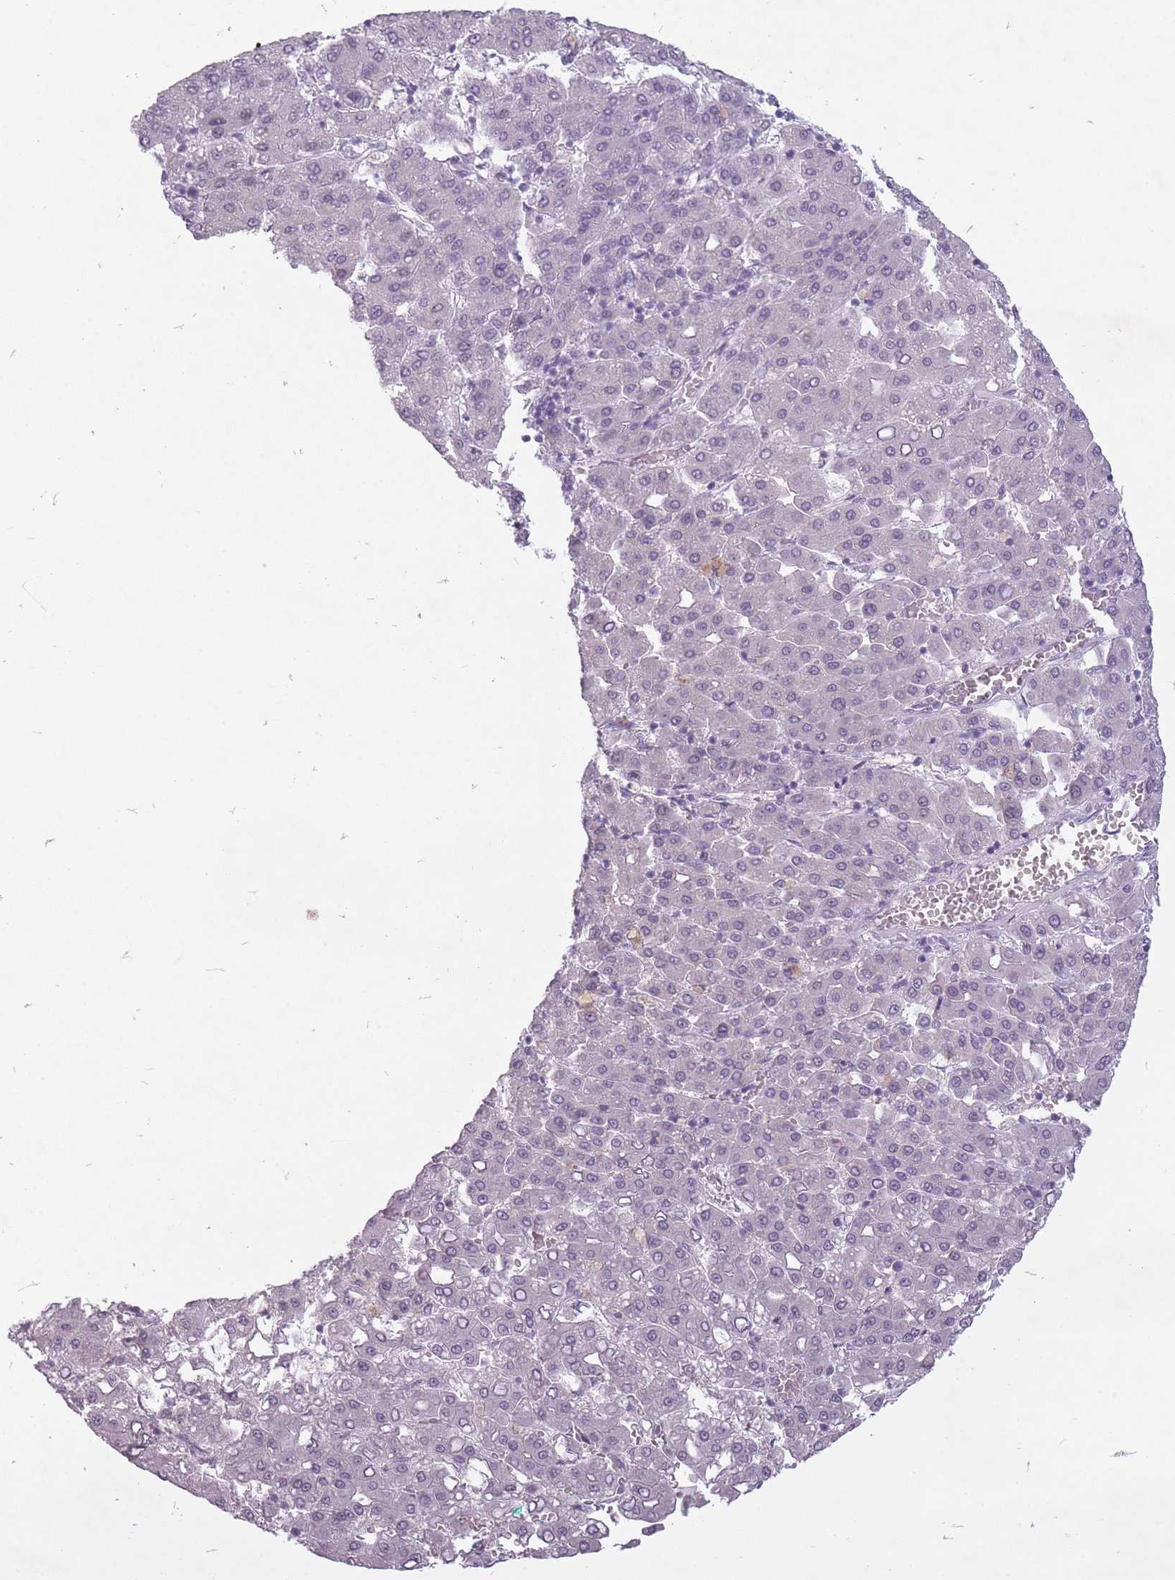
{"staining": {"intensity": "negative", "quantity": "none", "location": "none"}, "tissue": "liver cancer", "cell_type": "Tumor cells", "image_type": "cancer", "snomed": [{"axis": "morphology", "description": "Carcinoma, Hepatocellular, NOS"}, {"axis": "topography", "description": "Liver"}], "caption": "Micrograph shows no significant protein positivity in tumor cells of liver hepatocellular carcinoma. Nuclei are stained in blue.", "gene": "FAM43B", "patient": {"sex": "male", "age": 65}}